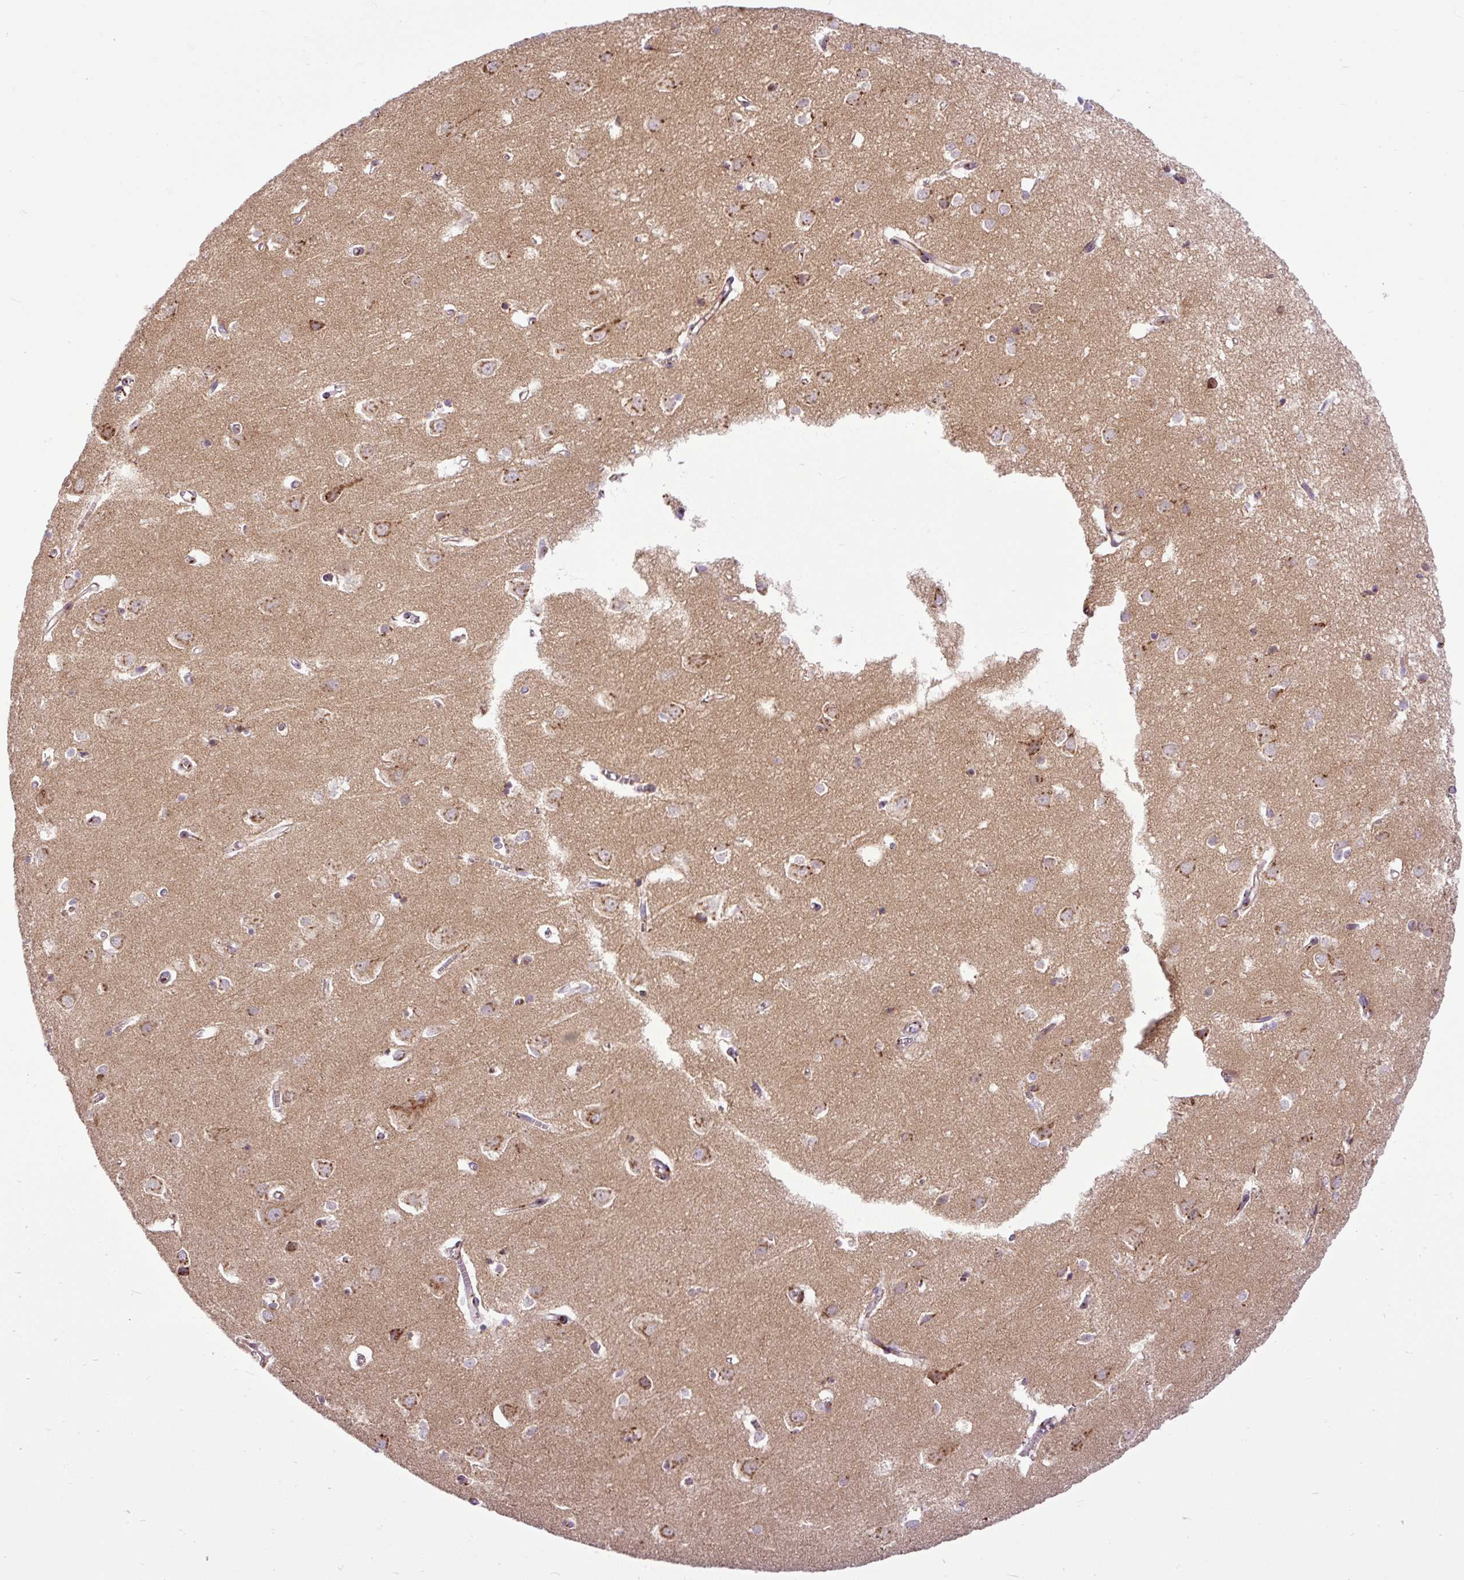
{"staining": {"intensity": "moderate", "quantity": "<25%", "location": "cytoplasmic/membranous"}, "tissue": "cerebral cortex", "cell_type": "Endothelial cells", "image_type": "normal", "snomed": [{"axis": "morphology", "description": "Normal tissue, NOS"}, {"axis": "topography", "description": "Cerebral cortex"}], "caption": "Protein staining of normal cerebral cortex exhibits moderate cytoplasmic/membranous staining in about <25% of endothelial cells. (DAB (3,3'-diaminobenzidine) IHC with brightfield microscopy, high magnification).", "gene": "MSMP", "patient": {"sex": "male", "age": 70}}